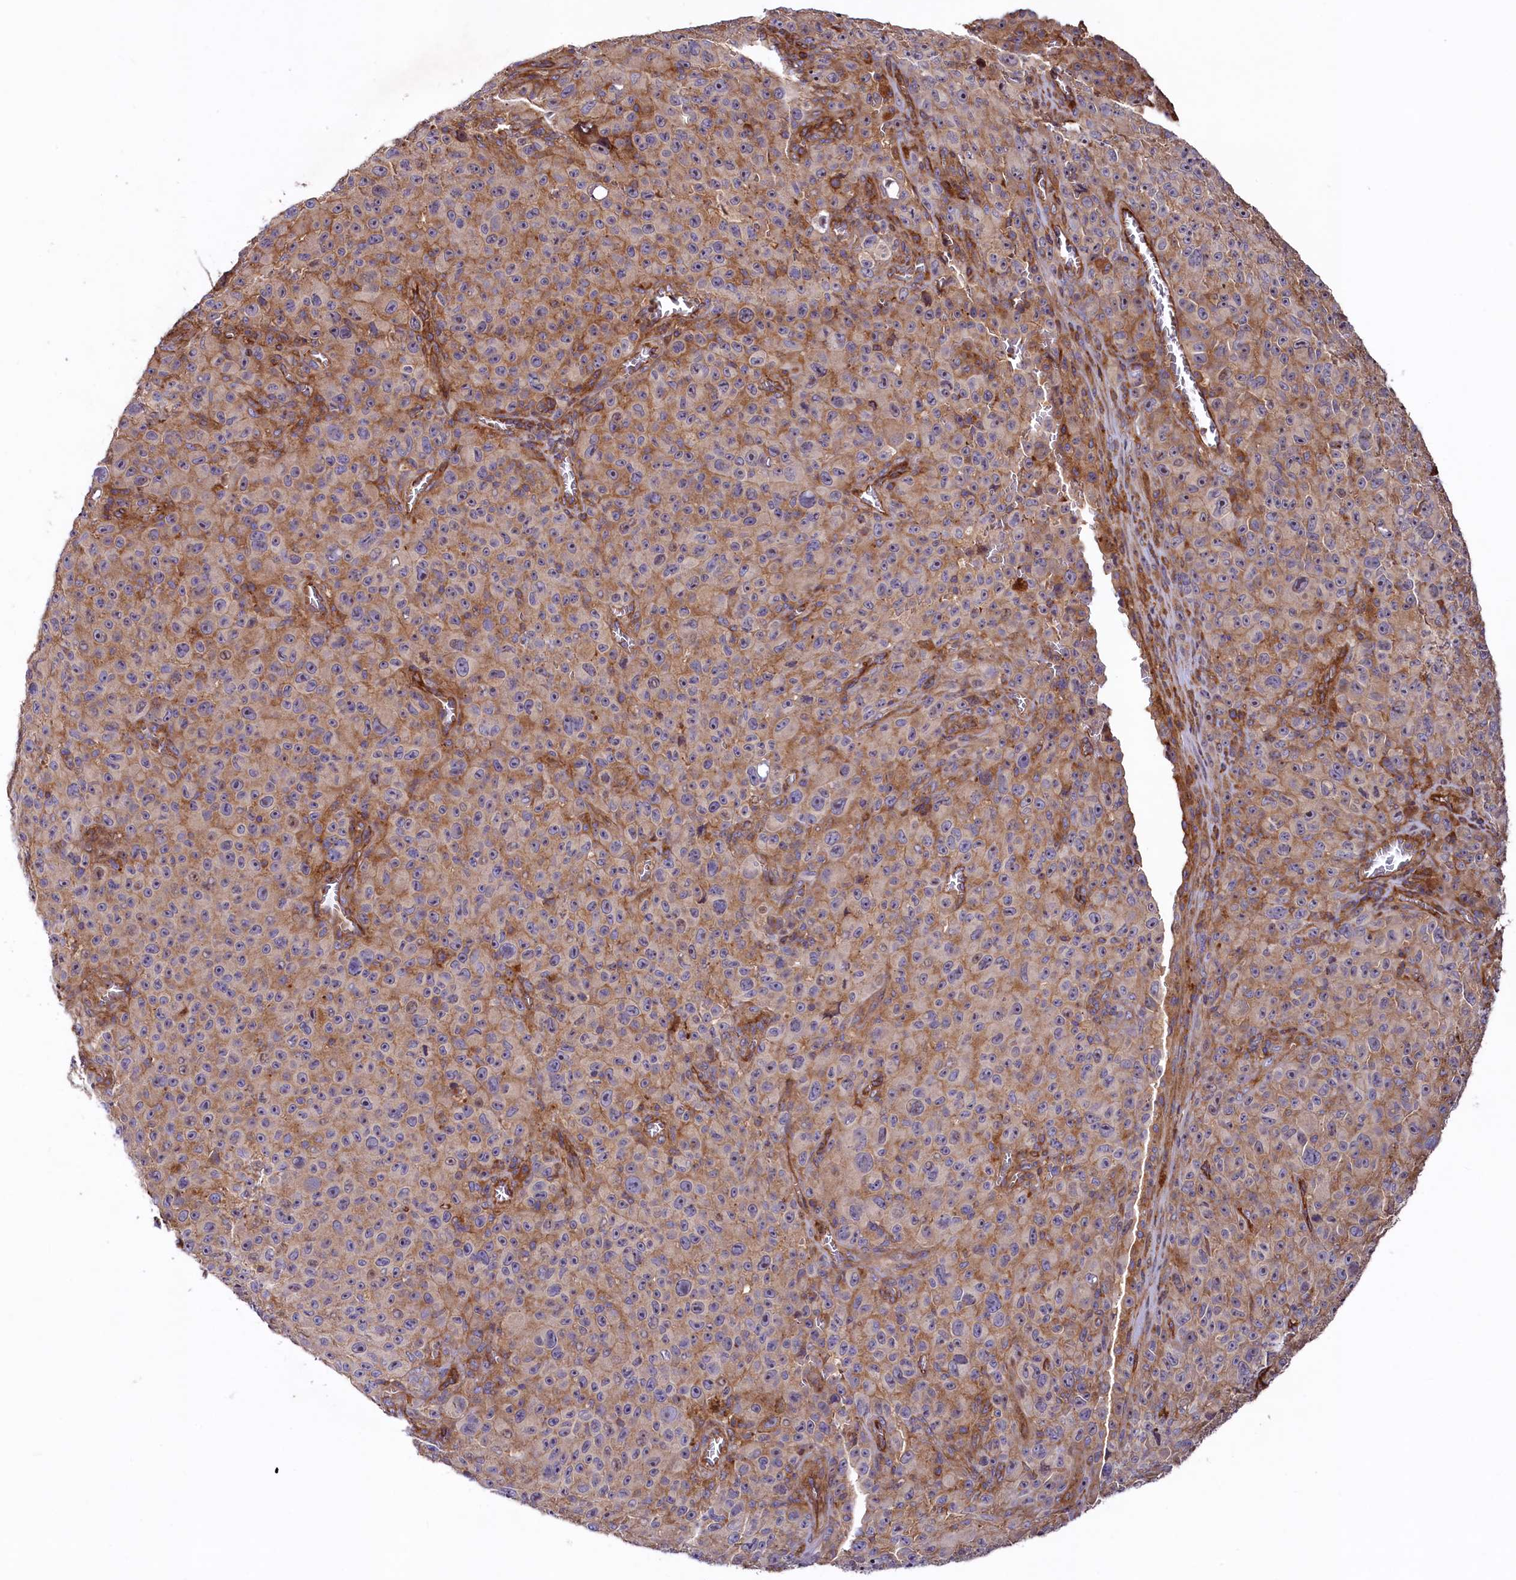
{"staining": {"intensity": "weak", "quantity": "25%-75%", "location": "cytoplasmic/membranous"}, "tissue": "melanoma", "cell_type": "Tumor cells", "image_type": "cancer", "snomed": [{"axis": "morphology", "description": "Malignant melanoma, NOS"}, {"axis": "topography", "description": "Skin"}], "caption": "Immunohistochemistry image of neoplastic tissue: melanoma stained using IHC shows low levels of weak protein expression localized specifically in the cytoplasmic/membranous of tumor cells, appearing as a cytoplasmic/membranous brown color.", "gene": "KLHDC4", "patient": {"sex": "female", "age": 82}}